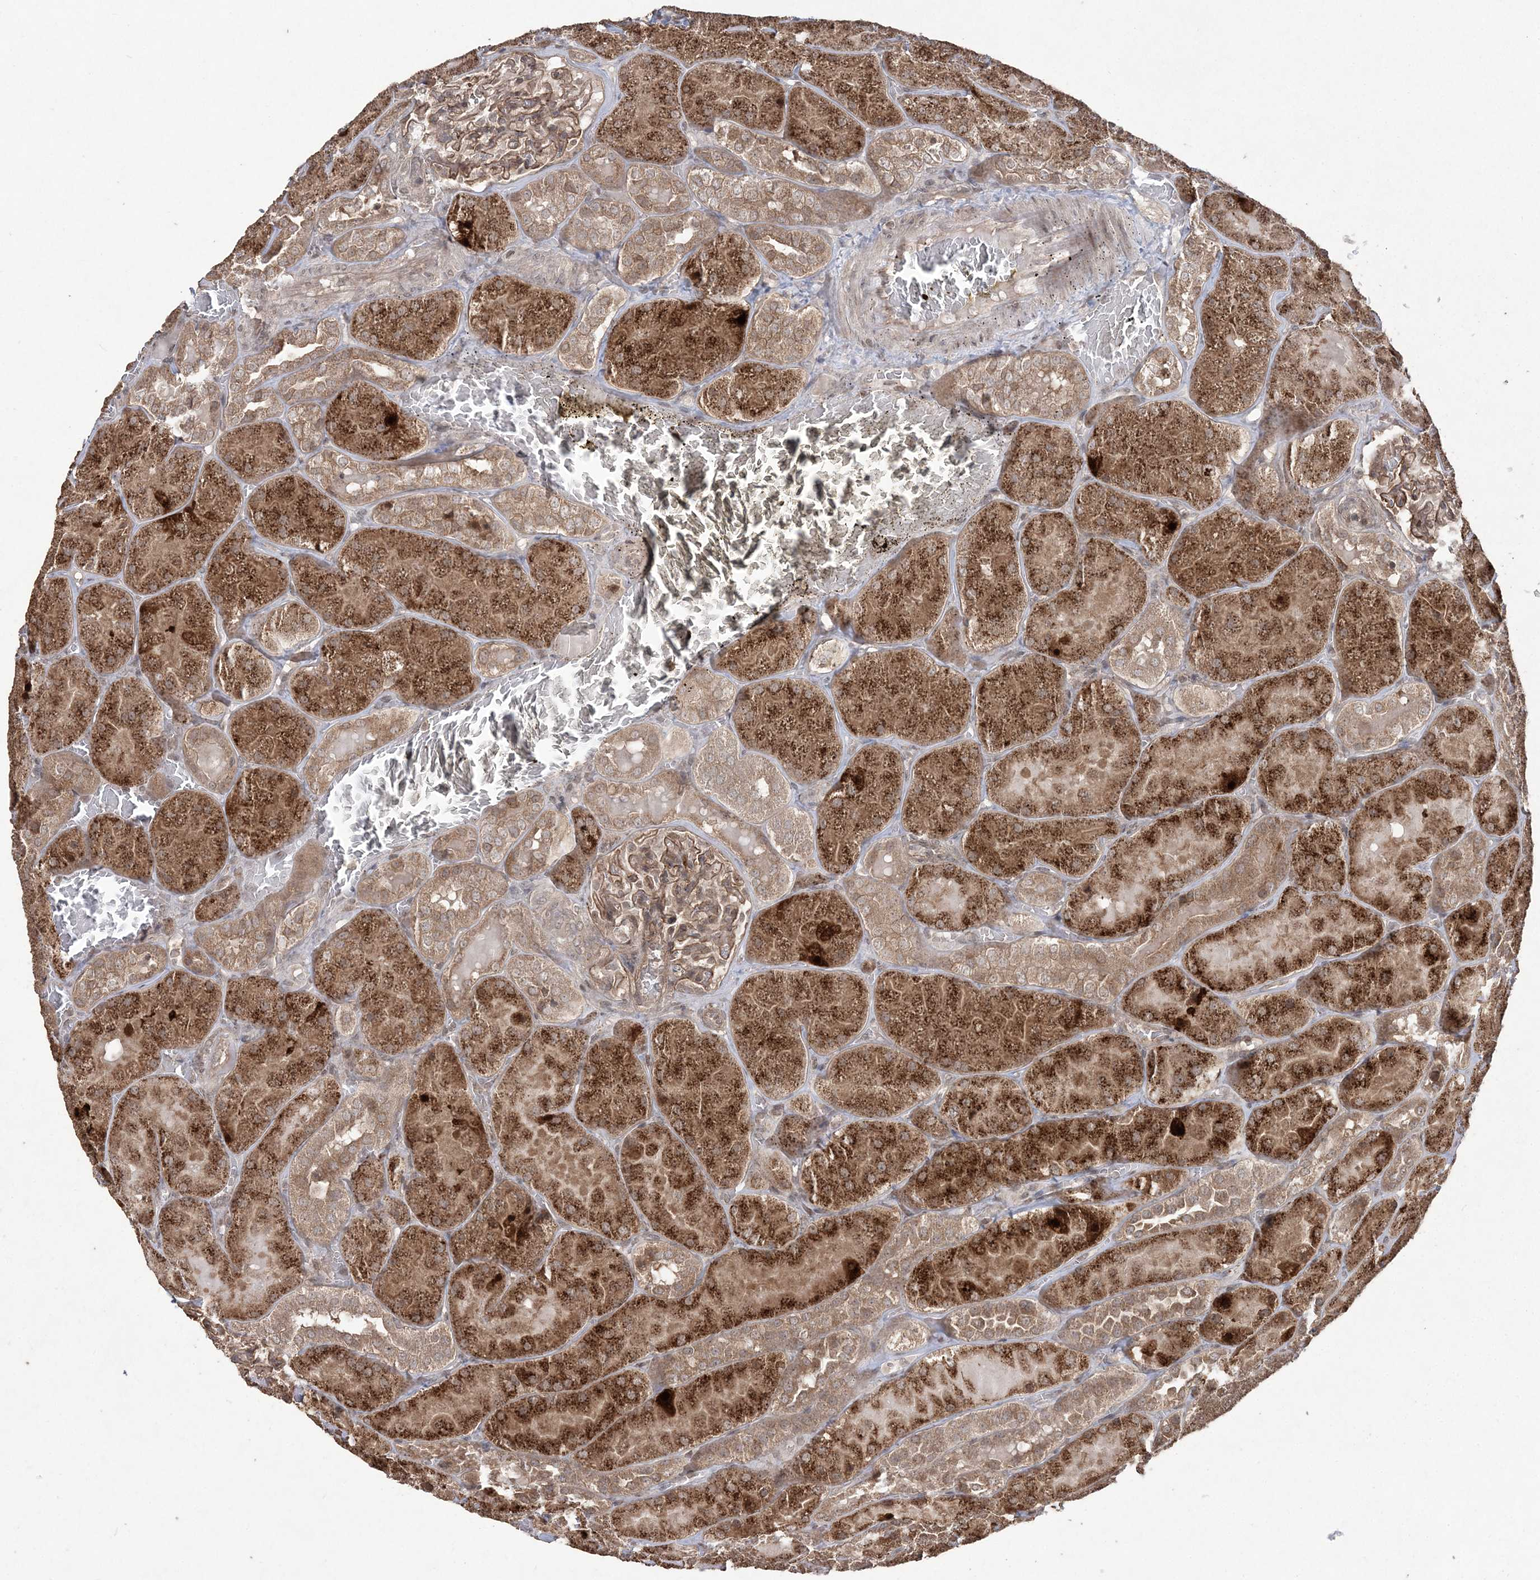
{"staining": {"intensity": "weak", "quantity": ">75%", "location": "cytoplasmic/membranous"}, "tissue": "kidney", "cell_type": "Cells in glomeruli", "image_type": "normal", "snomed": [{"axis": "morphology", "description": "Normal tissue, NOS"}, {"axis": "topography", "description": "Kidney"}], "caption": "Protein staining shows weak cytoplasmic/membranous expression in approximately >75% of cells in glomeruli in benign kidney. (Stains: DAB (3,3'-diaminobenzidine) in brown, nuclei in blue, Microscopy: brightfield microscopy at high magnification).", "gene": "EHHADH", "patient": {"sex": "male", "age": 28}}